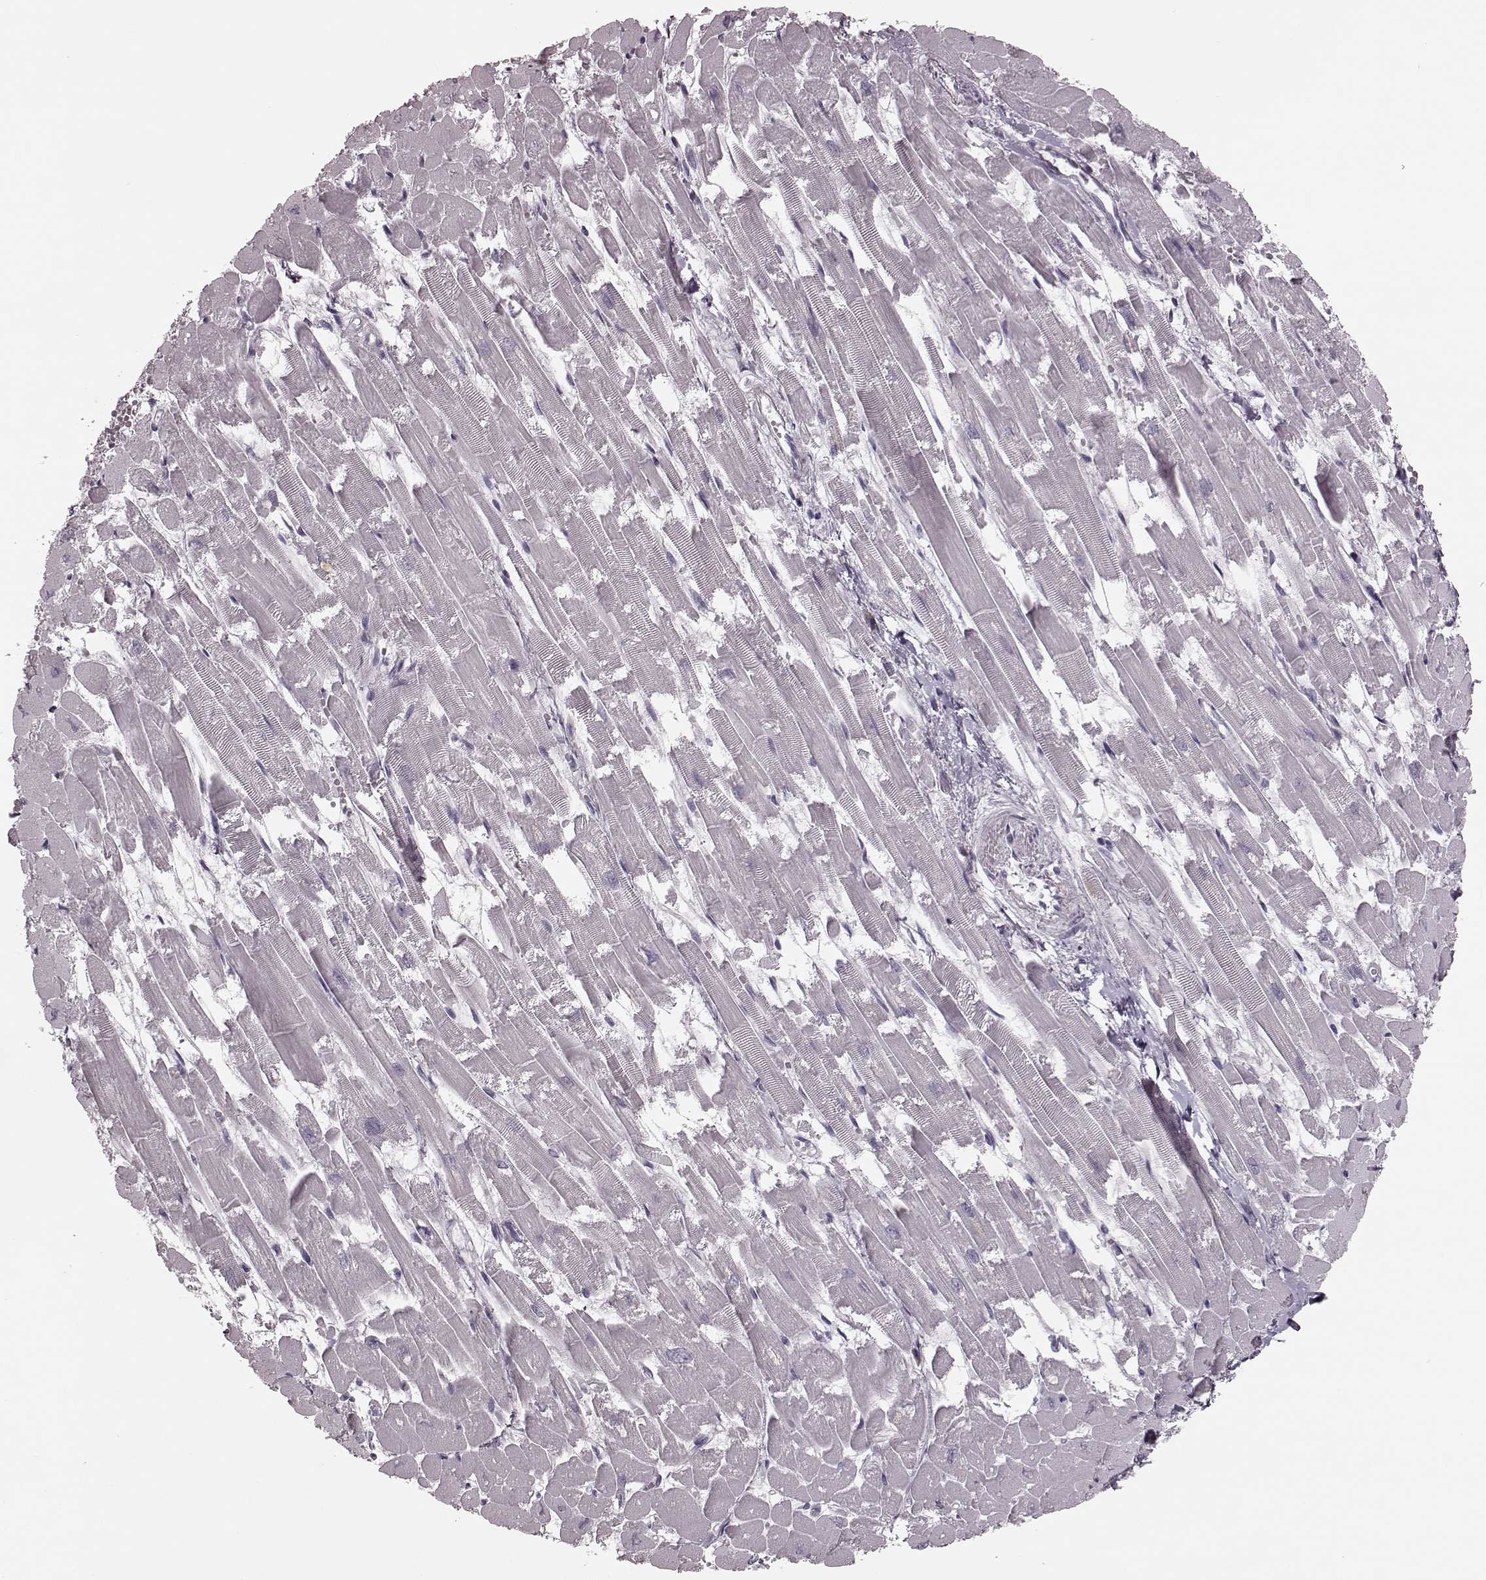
{"staining": {"intensity": "negative", "quantity": "none", "location": "none"}, "tissue": "heart muscle", "cell_type": "Cardiomyocytes", "image_type": "normal", "snomed": [{"axis": "morphology", "description": "Normal tissue, NOS"}, {"axis": "topography", "description": "Heart"}], "caption": "Immunohistochemistry of unremarkable heart muscle demonstrates no staining in cardiomyocytes.", "gene": "TRPM1", "patient": {"sex": "female", "age": 52}}